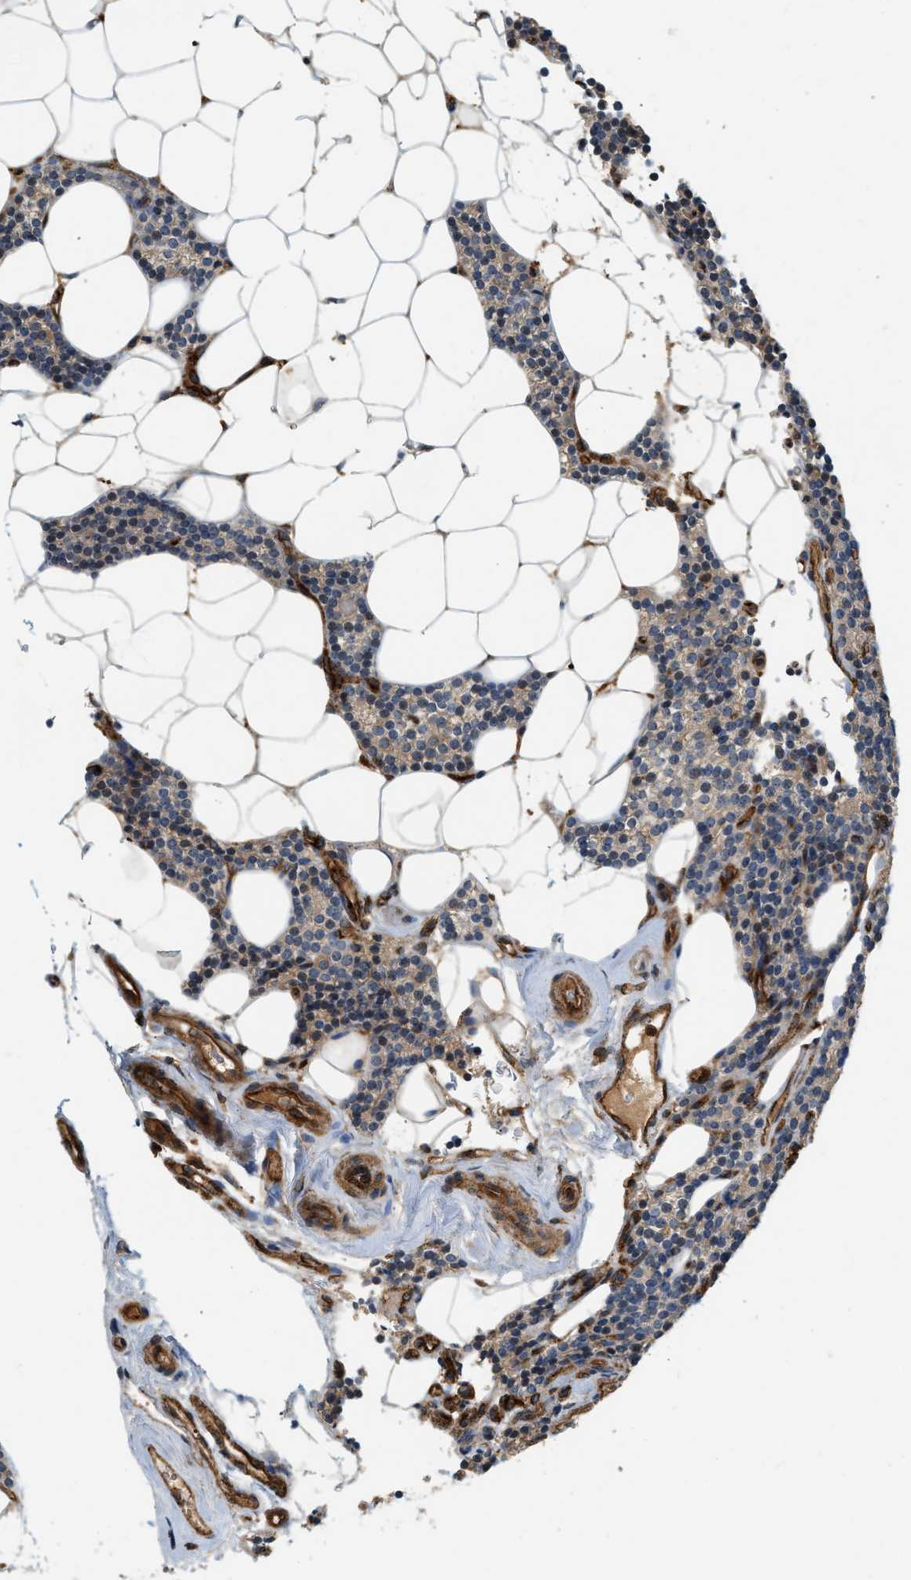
{"staining": {"intensity": "weak", "quantity": ">75%", "location": "cytoplasmic/membranous"}, "tissue": "parathyroid gland", "cell_type": "Glandular cells", "image_type": "normal", "snomed": [{"axis": "morphology", "description": "Normal tissue, NOS"}, {"axis": "morphology", "description": "Adenoma, NOS"}, {"axis": "topography", "description": "Parathyroid gland"}], "caption": "High-magnification brightfield microscopy of unremarkable parathyroid gland stained with DAB (brown) and counterstained with hematoxylin (blue). glandular cells exhibit weak cytoplasmic/membranous staining is identified in approximately>75% of cells.", "gene": "HIP1", "patient": {"sex": "female", "age": 70}}